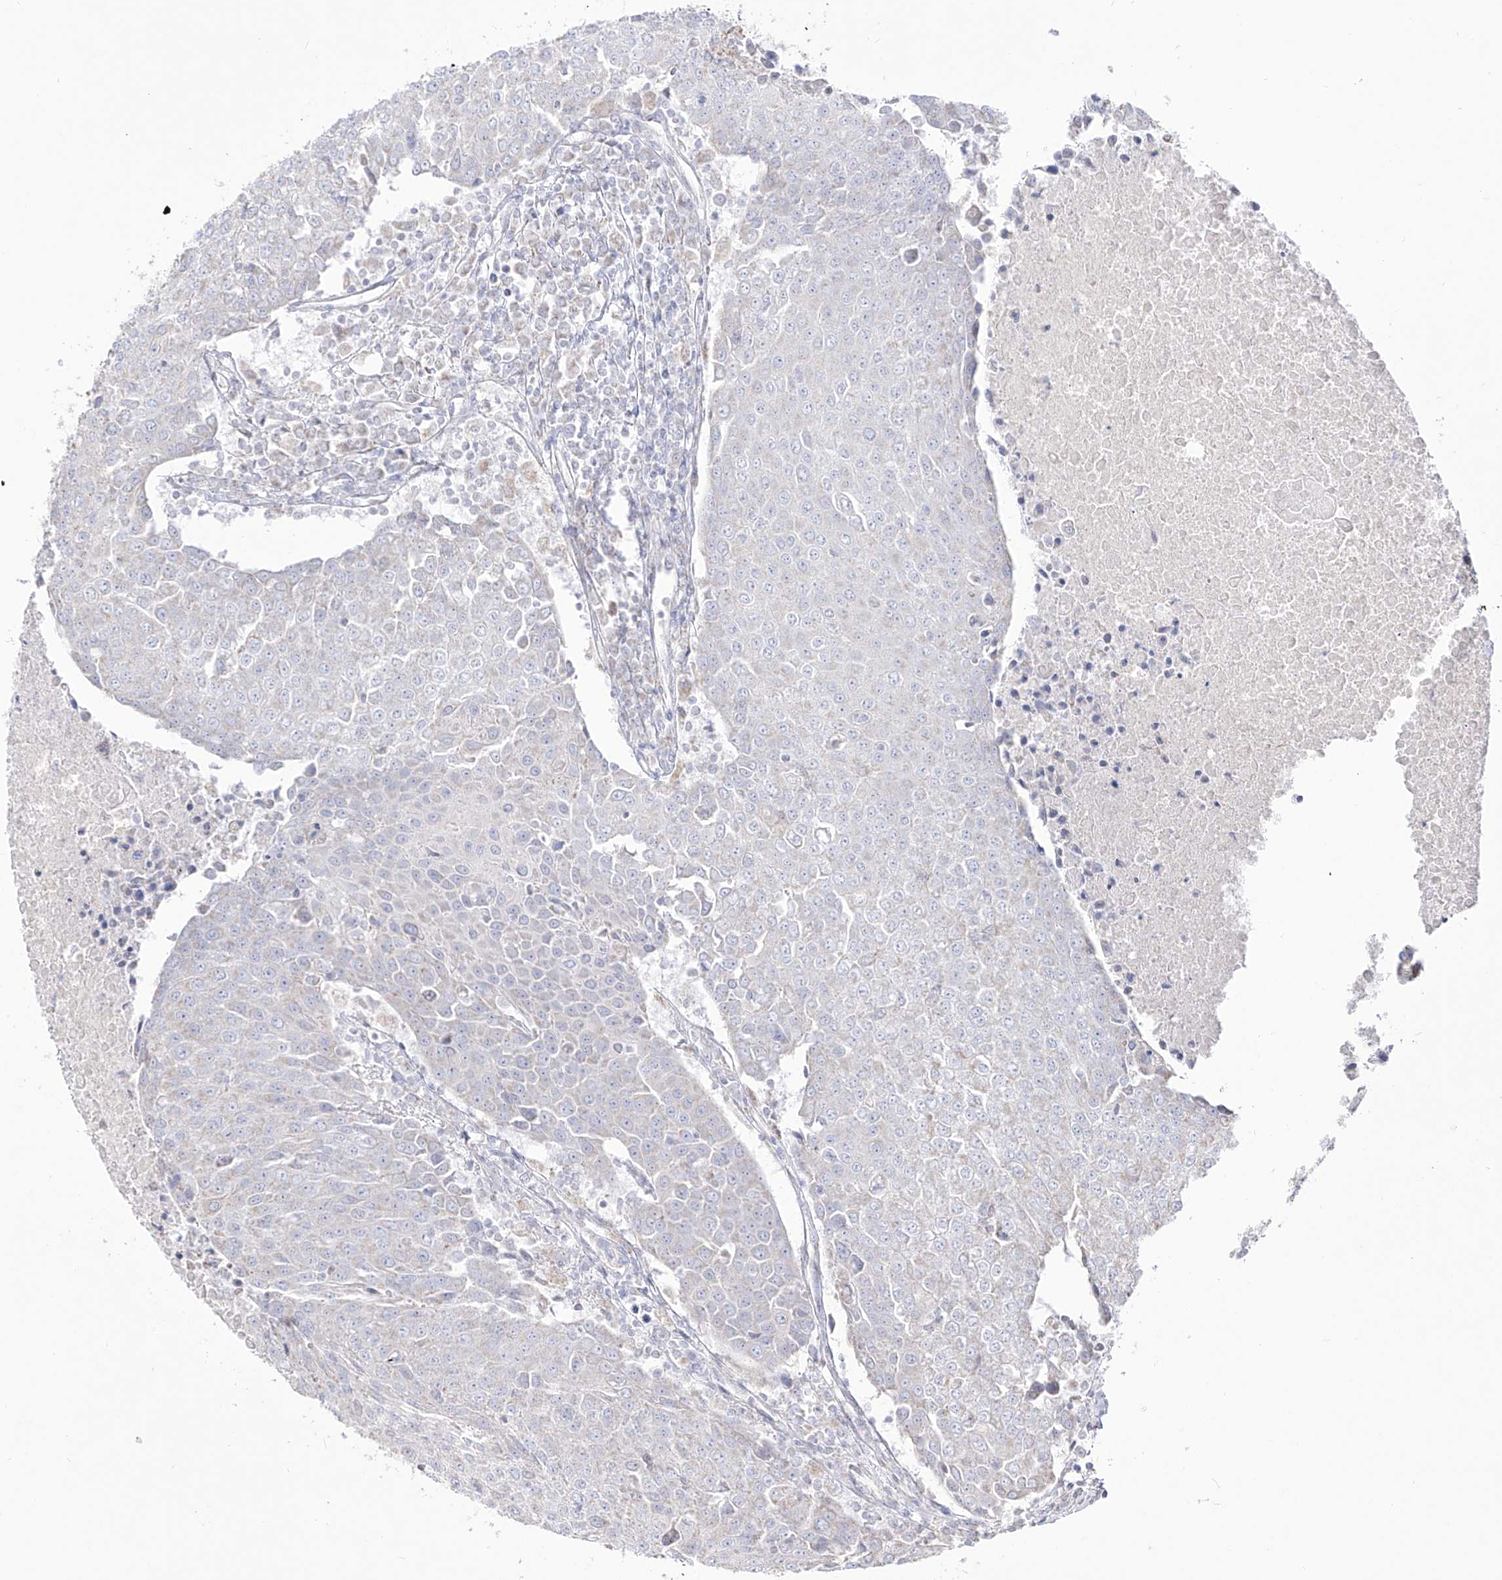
{"staining": {"intensity": "negative", "quantity": "none", "location": "none"}, "tissue": "urothelial cancer", "cell_type": "Tumor cells", "image_type": "cancer", "snomed": [{"axis": "morphology", "description": "Urothelial carcinoma, High grade"}, {"axis": "topography", "description": "Urinary bladder"}], "caption": "Micrograph shows no protein expression in tumor cells of urothelial cancer tissue. The staining was performed using DAB (3,3'-diaminobenzidine) to visualize the protein expression in brown, while the nuclei were stained in blue with hematoxylin (Magnification: 20x).", "gene": "RCHY1", "patient": {"sex": "female", "age": 85}}